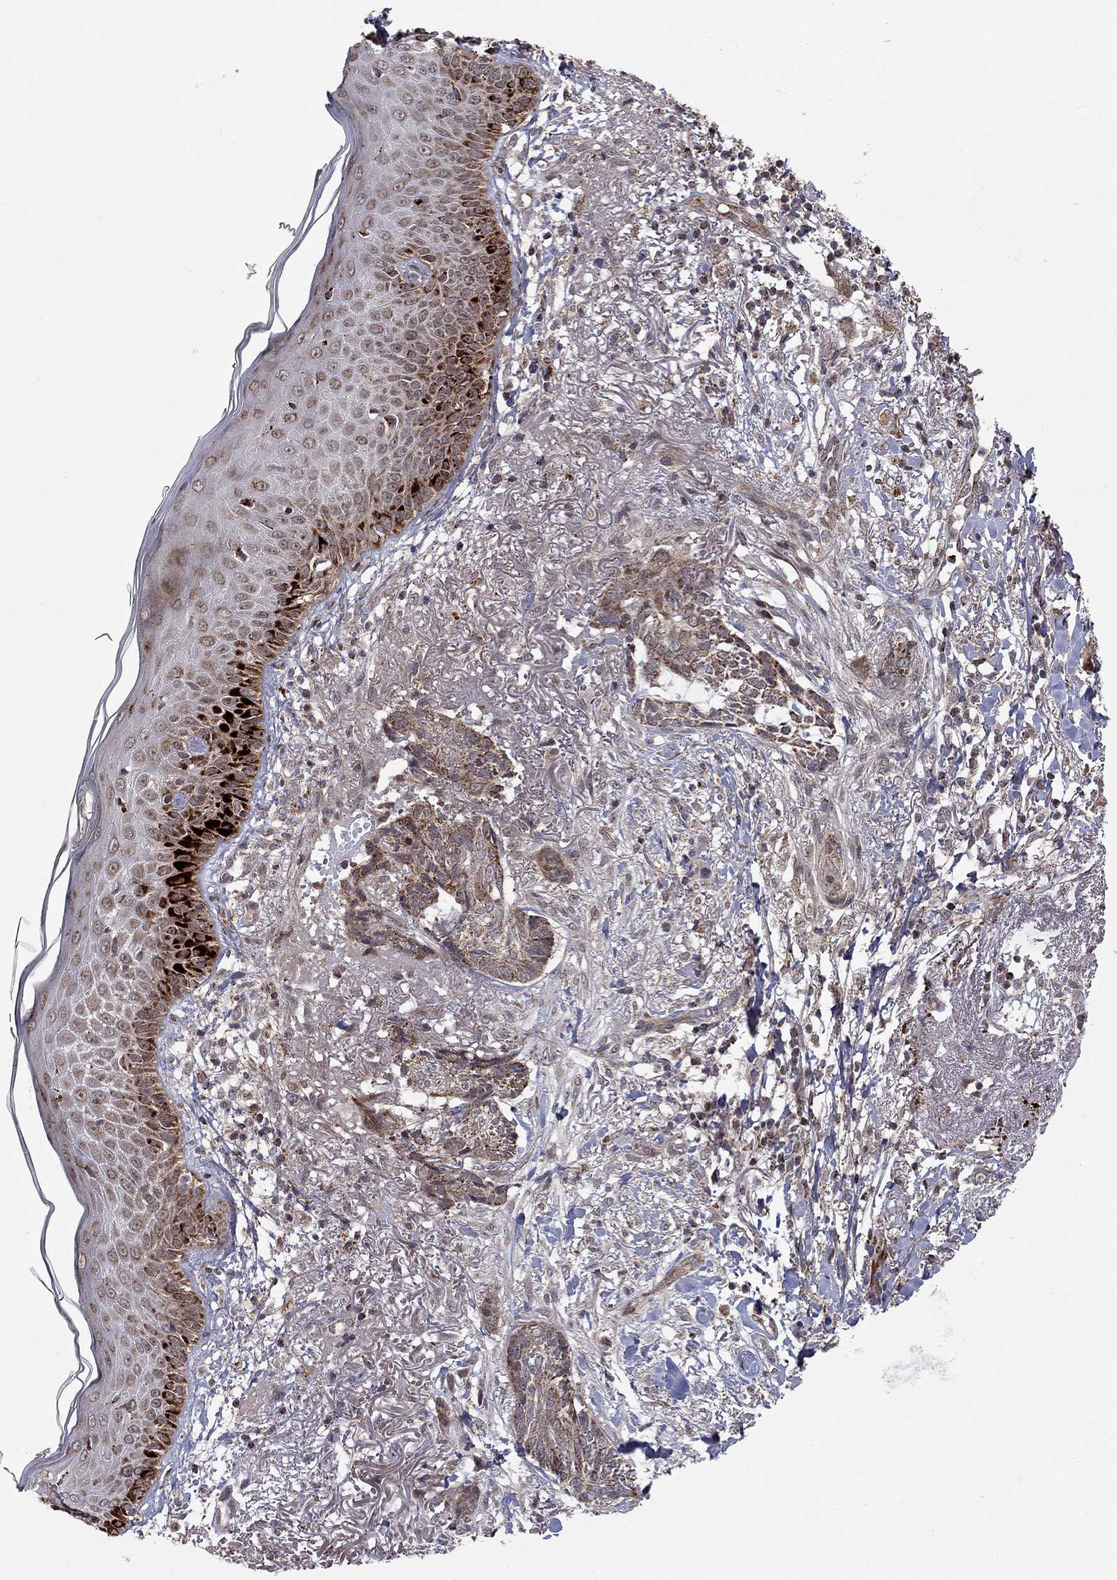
{"staining": {"intensity": "moderate", "quantity": "<25%", "location": "cytoplasmic/membranous"}, "tissue": "skin cancer", "cell_type": "Tumor cells", "image_type": "cancer", "snomed": [{"axis": "morphology", "description": "Normal tissue, NOS"}, {"axis": "morphology", "description": "Basal cell carcinoma"}, {"axis": "topography", "description": "Skin"}], "caption": "Moderate cytoplasmic/membranous protein staining is seen in about <25% of tumor cells in basal cell carcinoma (skin). (IHC, brightfield microscopy, high magnification).", "gene": "IDS", "patient": {"sex": "male", "age": 84}}